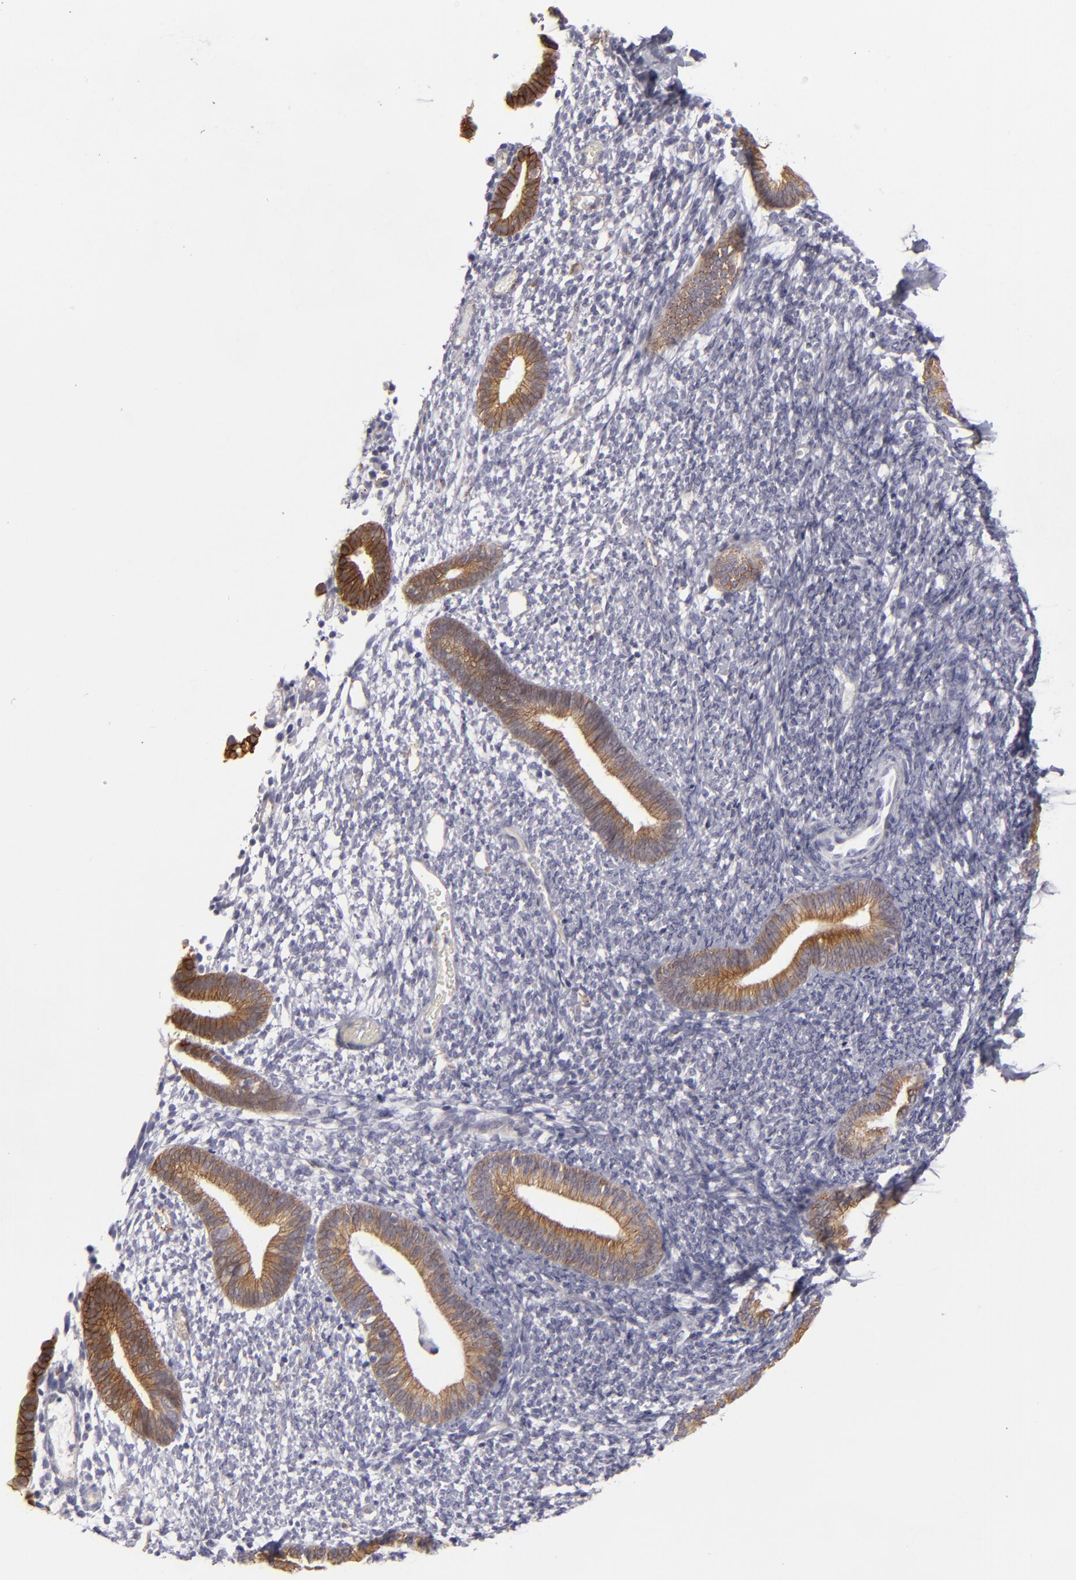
{"staining": {"intensity": "negative", "quantity": "none", "location": "none"}, "tissue": "endometrium", "cell_type": "Cells in endometrial stroma", "image_type": "normal", "snomed": [{"axis": "morphology", "description": "Normal tissue, NOS"}, {"axis": "topography", "description": "Smooth muscle"}, {"axis": "topography", "description": "Endometrium"}], "caption": "Immunohistochemistry (IHC) histopathology image of benign endometrium: human endometrium stained with DAB shows no significant protein expression in cells in endometrial stroma.", "gene": "JUP", "patient": {"sex": "female", "age": 57}}